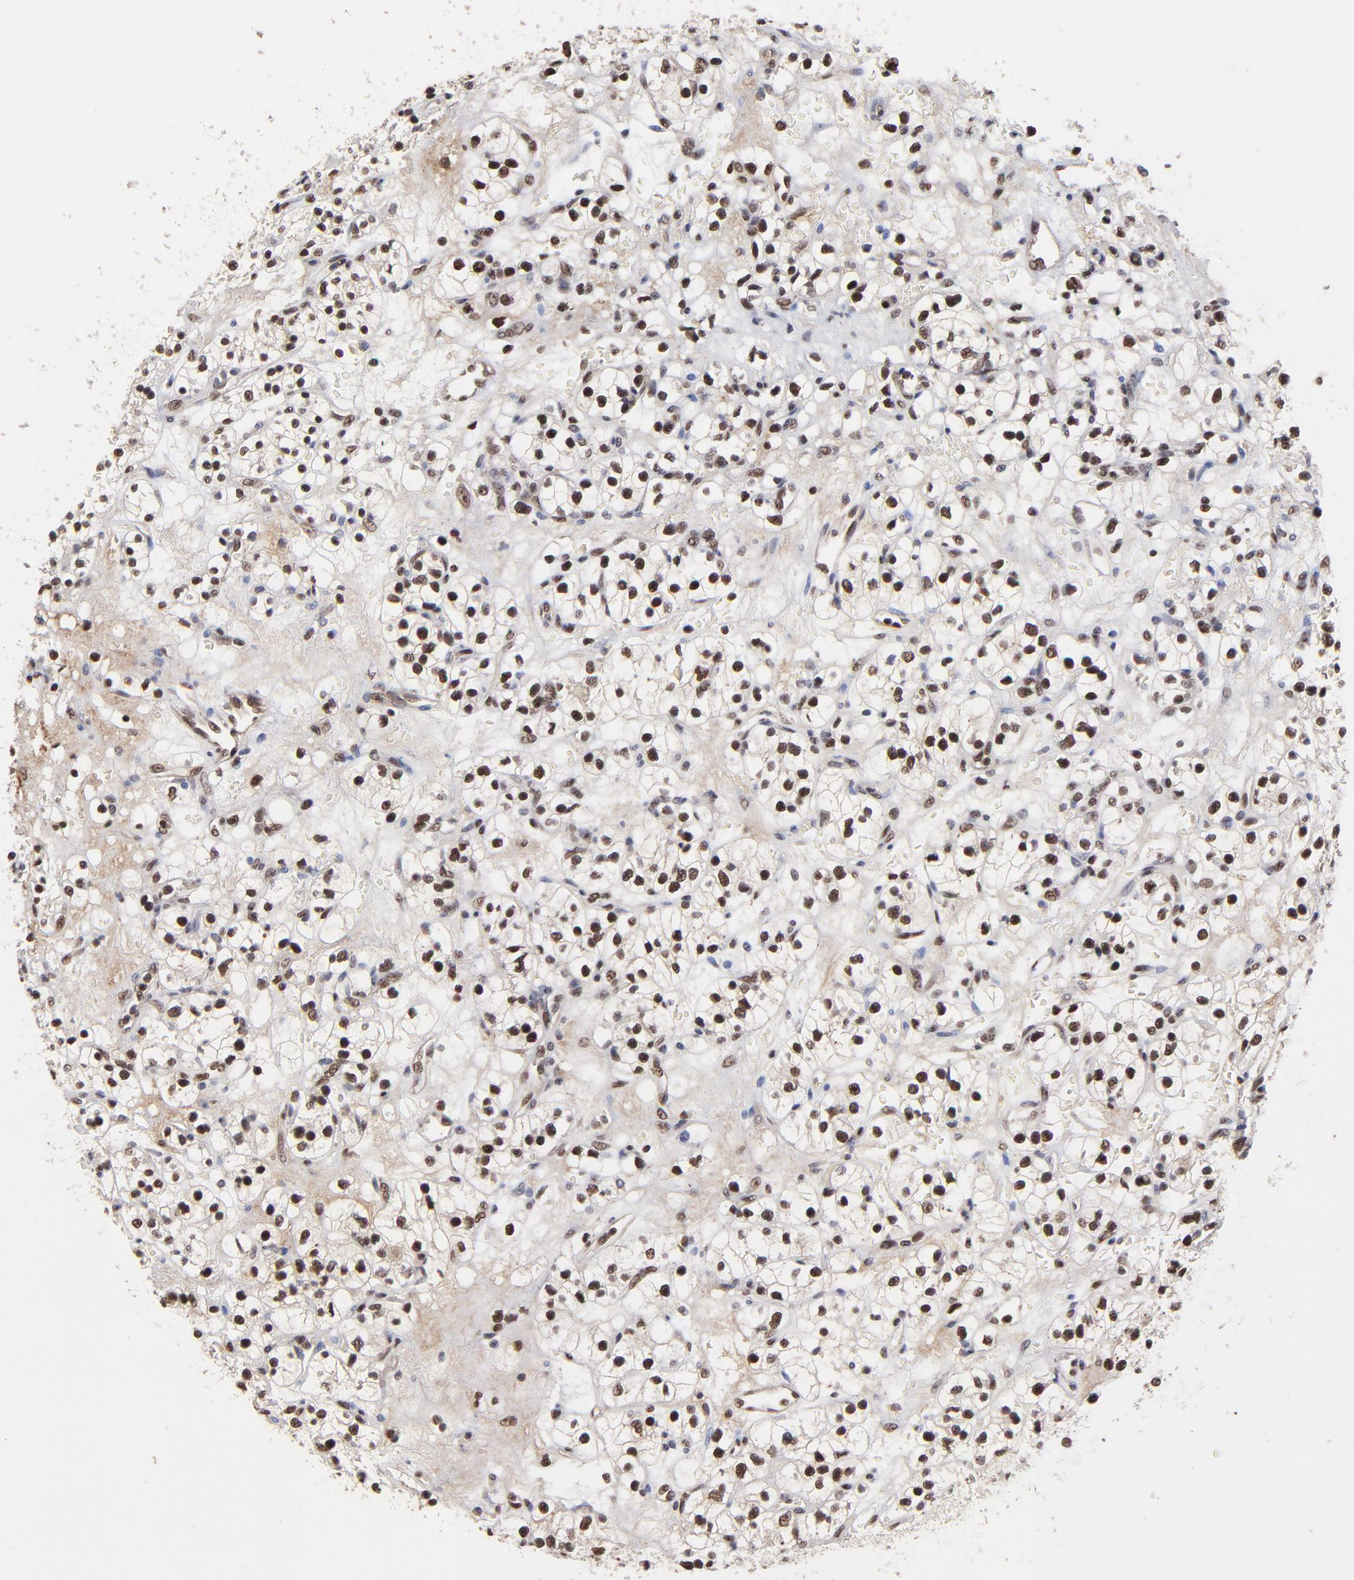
{"staining": {"intensity": "strong", "quantity": ">75%", "location": "nuclear"}, "tissue": "renal cancer", "cell_type": "Tumor cells", "image_type": "cancer", "snomed": [{"axis": "morphology", "description": "Adenocarcinoma, NOS"}, {"axis": "topography", "description": "Kidney"}], "caption": "Immunohistochemistry micrograph of renal cancer (adenocarcinoma) stained for a protein (brown), which shows high levels of strong nuclear positivity in about >75% of tumor cells.", "gene": "DSN1", "patient": {"sex": "female", "age": 60}}